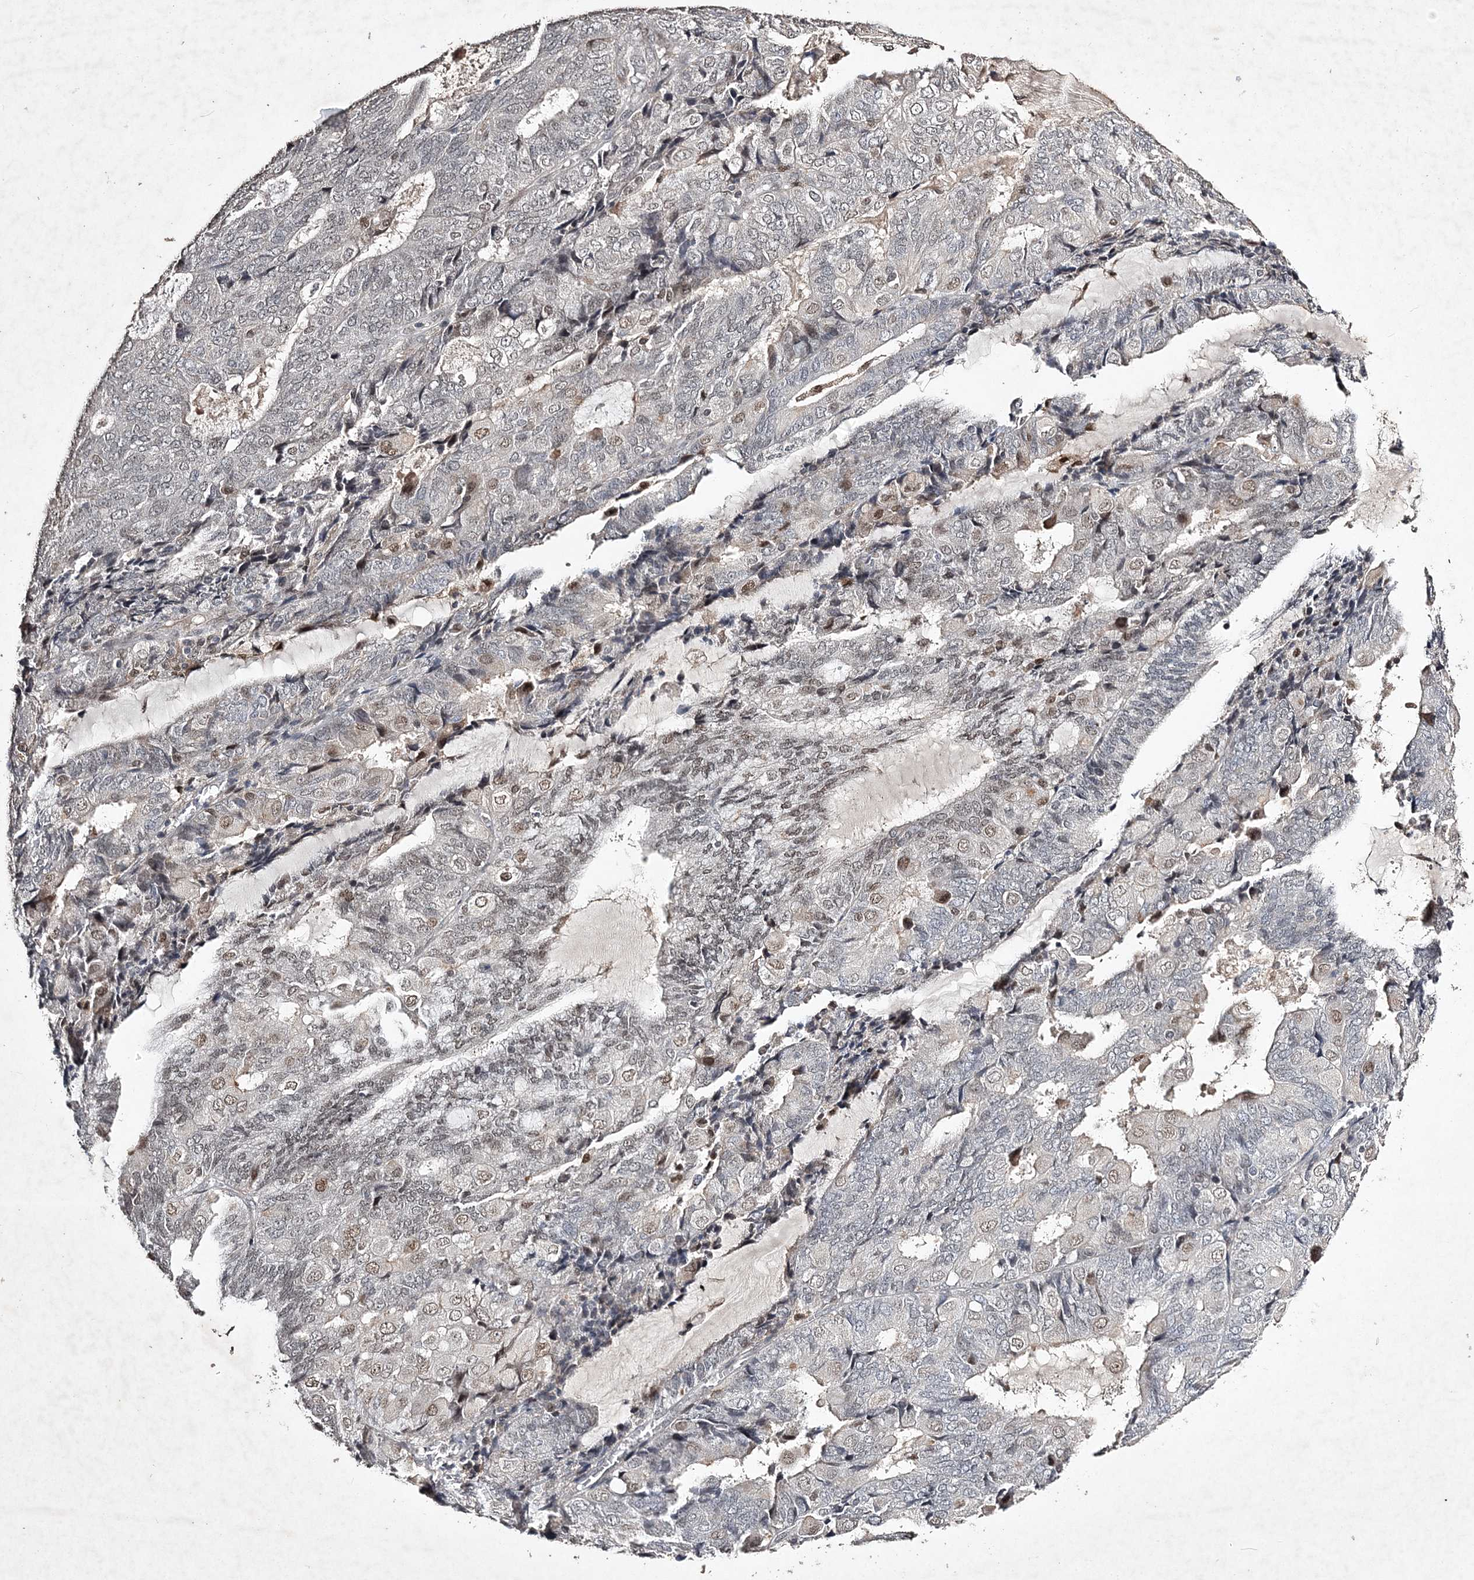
{"staining": {"intensity": "weak", "quantity": "<25%", "location": "nuclear"}, "tissue": "endometrial cancer", "cell_type": "Tumor cells", "image_type": "cancer", "snomed": [{"axis": "morphology", "description": "Adenocarcinoma, NOS"}, {"axis": "topography", "description": "Endometrium"}], "caption": "IHC histopathology image of neoplastic tissue: human endometrial cancer (adenocarcinoma) stained with DAB (3,3'-diaminobenzidine) displays no significant protein staining in tumor cells.", "gene": "C3orf38", "patient": {"sex": "female", "age": 81}}